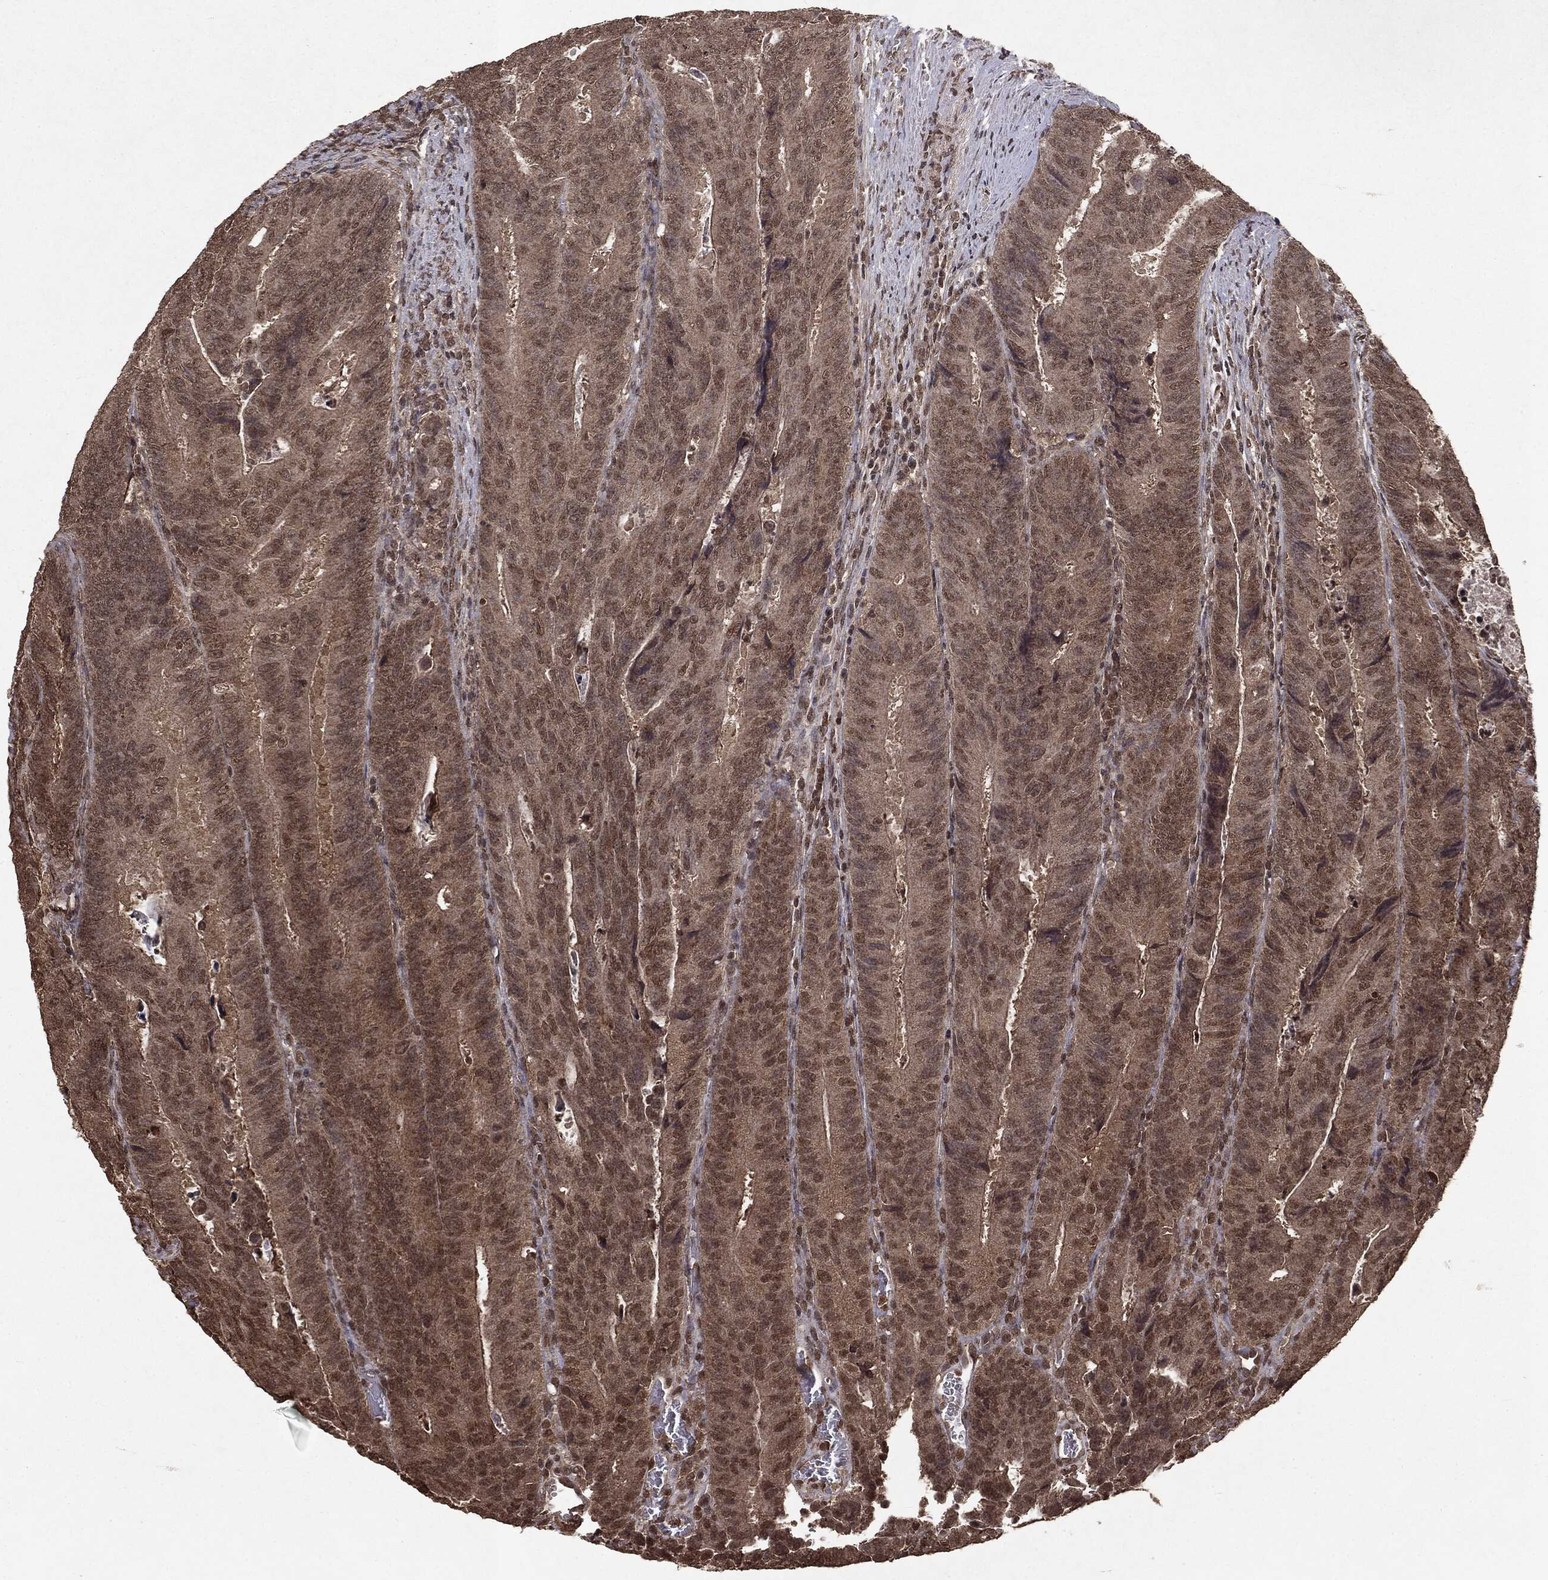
{"staining": {"intensity": "moderate", "quantity": ">75%", "location": "cytoplasmic/membranous"}, "tissue": "colorectal cancer", "cell_type": "Tumor cells", "image_type": "cancer", "snomed": [{"axis": "morphology", "description": "Adenocarcinoma, NOS"}, {"axis": "topography", "description": "Colon"}], "caption": "Colorectal adenocarcinoma stained with DAB immunohistochemistry displays medium levels of moderate cytoplasmic/membranous positivity in about >75% of tumor cells. (brown staining indicates protein expression, while blue staining denotes nuclei).", "gene": "PEBP1", "patient": {"sex": "female", "age": 48}}